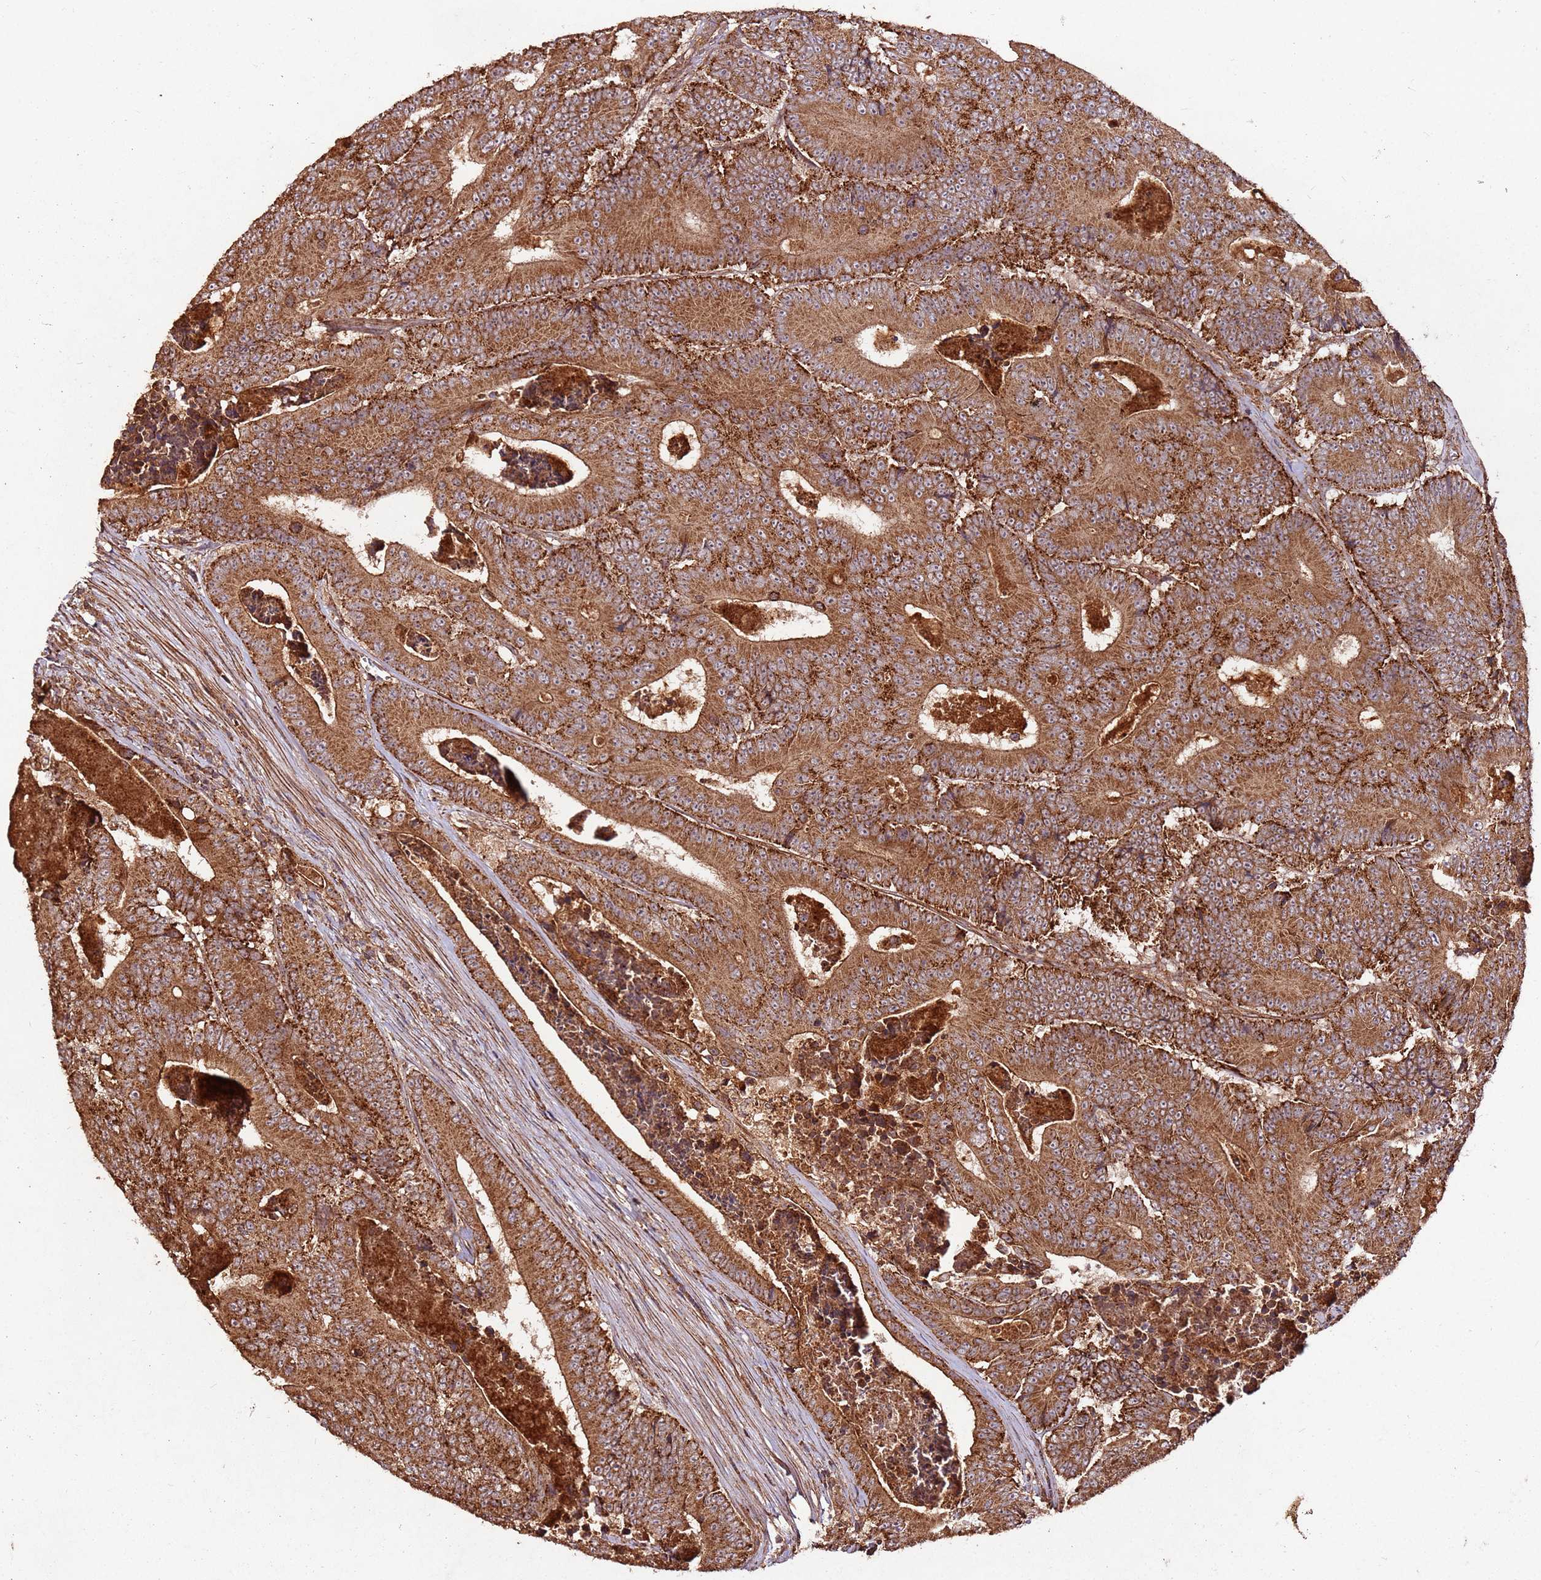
{"staining": {"intensity": "strong", "quantity": ">75%", "location": "cytoplasmic/membranous"}, "tissue": "colorectal cancer", "cell_type": "Tumor cells", "image_type": "cancer", "snomed": [{"axis": "morphology", "description": "Adenocarcinoma, NOS"}, {"axis": "topography", "description": "Colon"}], "caption": "There is high levels of strong cytoplasmic/membranous expression in tumor cells of colorectal cancer, as demonstrated by immunohistochemical staining (brown color).", "gene": "FAM186A", "patient": {"sex": "male", "age": 83}}